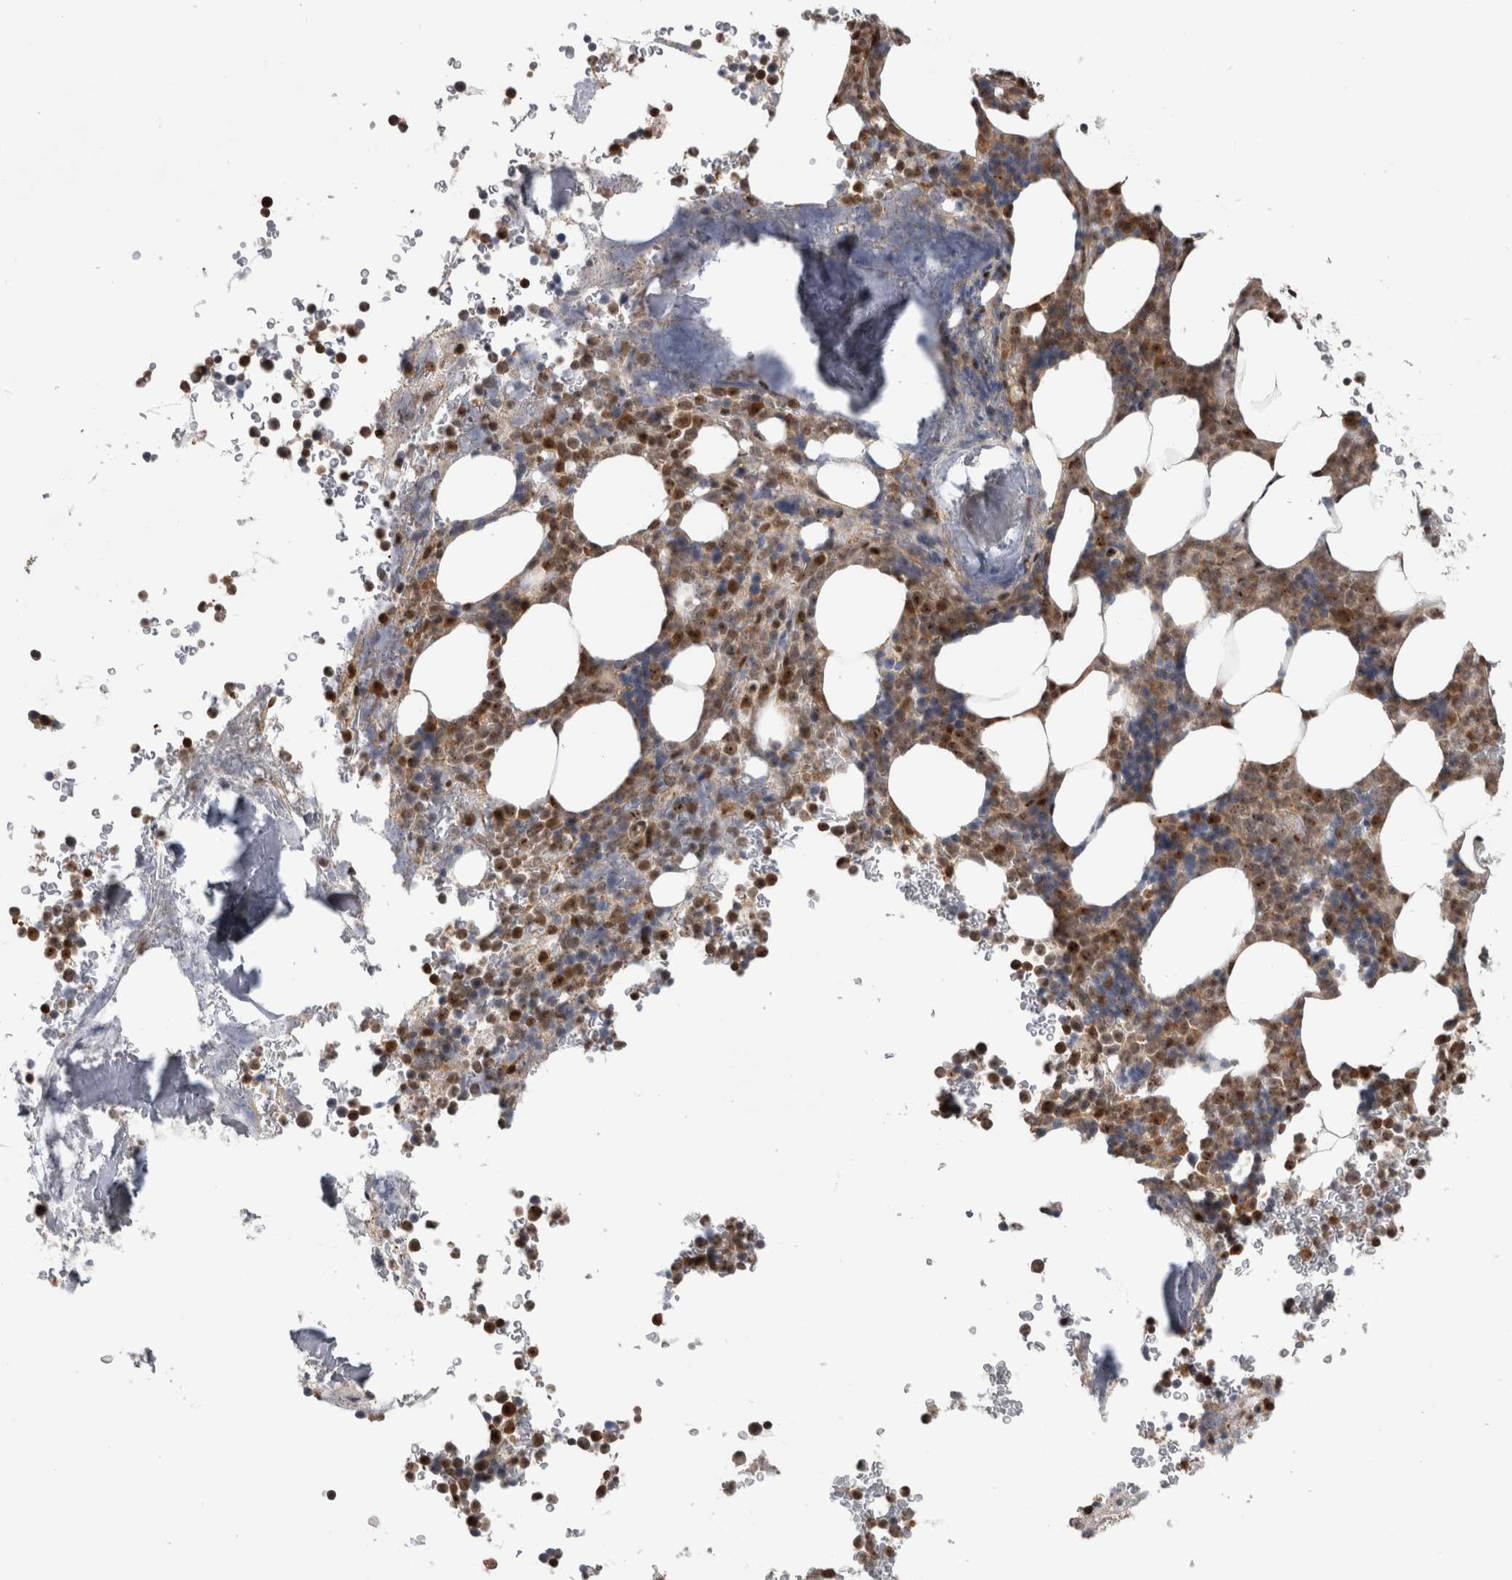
{"staining": {"intensity": "moderate", "quantity": "25%-75%", "location": "nuclear"}, "tissue": "bone marrow", "cell_type": "Hematopoietic cells", "image_type": "normal", "snomed": [{"axis": "morphology", "description": "Normal tissue, NOS"}, {"axis": "topography", "description": "Bone marrow"}], "caption": "Protein expression analysis of benign human bone marrow reveals moderate nuclear staining in about 25%-75% of hematopoietic cells. The staining is performed using DAB brown chromogen to label protein expression. The nuclei are counter-stained blue using hematoxylin.", "gene": "TDRD7", "patient": {"sex": "male", "age": 58}}